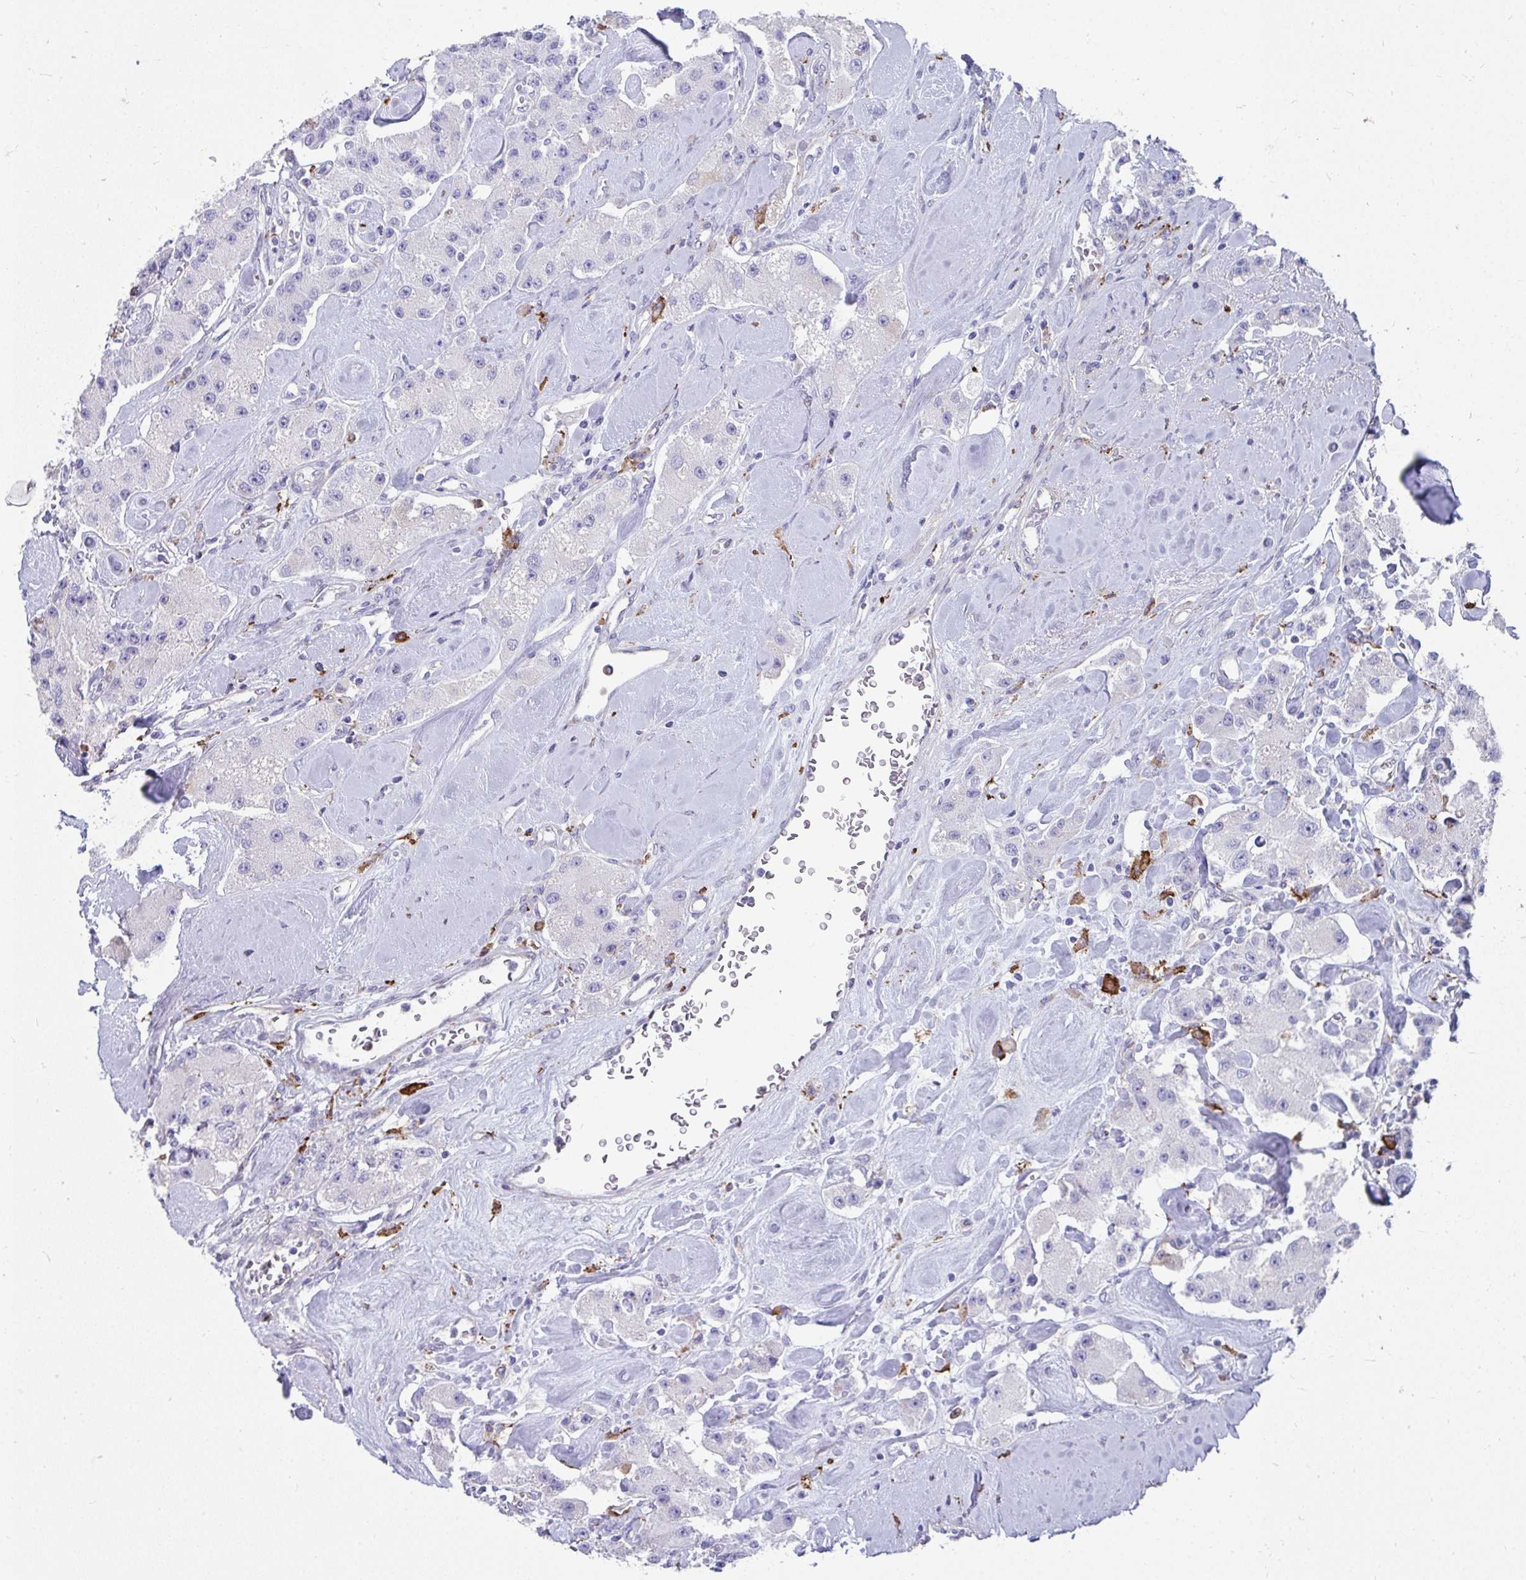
{"staining": {"intensity": "negative", "quantity": "none", "location": "none"}, "tissue": "carcinoid", "cell_type": "Tumor cells", "image_type": "cancer", "snomed": [{"axis": "morphology", "description": "Carcinoid, malignant, NOS"}, {"axis": "topography", "description": "Pancreas"}], "caption": "High power microscopy histopathology image of an IHC image of malignant carcinoid, revealing no significant staining in tumor cells.", "gene": "CD163", "patient": {"sex": "male", "age": 41}}